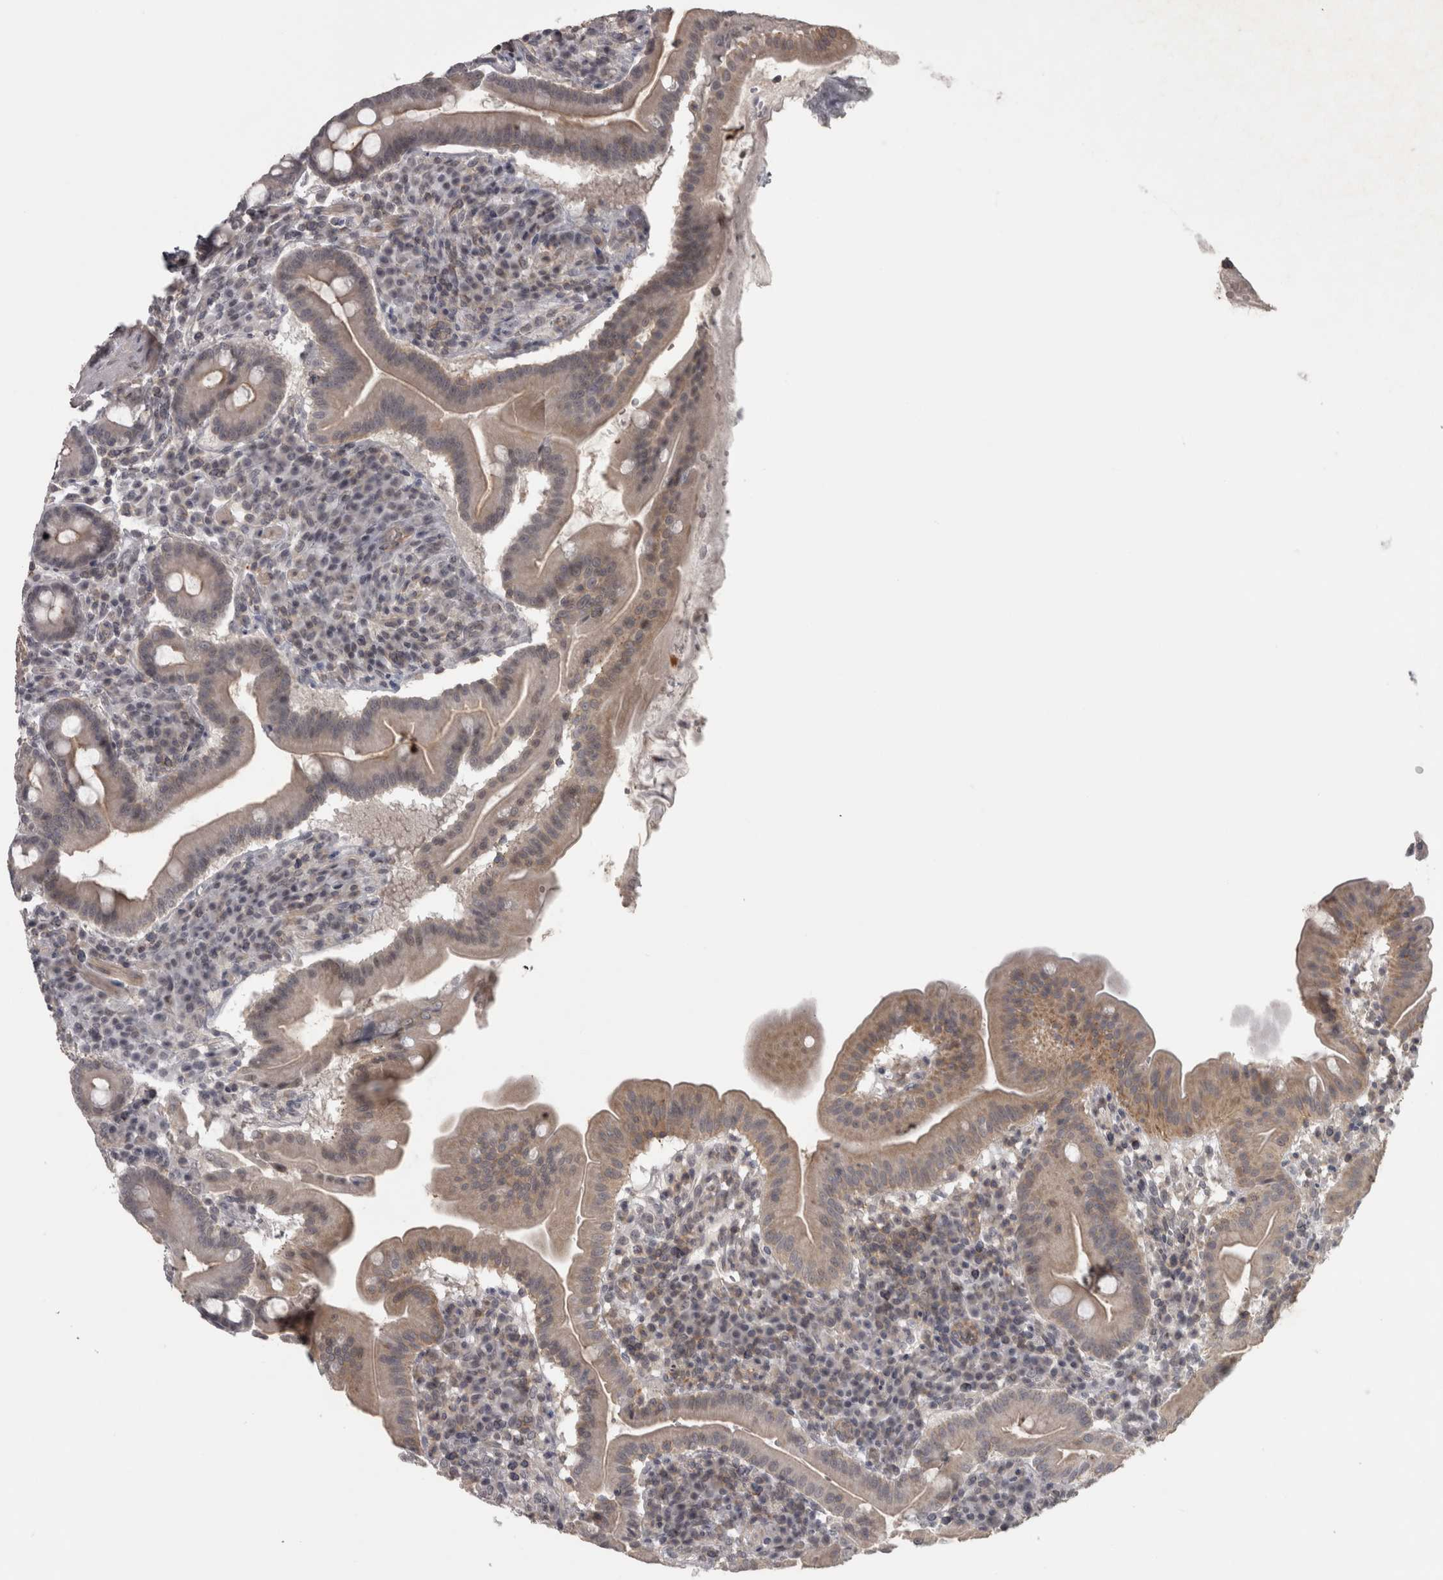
{"staining": {"intensity": "weak", "quantity": ">75%", "location": "cytoplasmic/membranous"}, "tissue": "duodenum", "cell_type": "Glandular cells", "image_type": "normal", "snomed": [{"axis": "morphology", "description": "Normal tissue, NOS"}, {"axis": "topography", "description": "Duodenum"}], "caption": "Immunohistochemical staining of normal human duodenum reveals >75% levels of weak cytoplasmic/membranous protein expression in about >75% of glandular cells.", "gene": "PPP1R12B", "patient": {"sex": "male", "age": 50}}